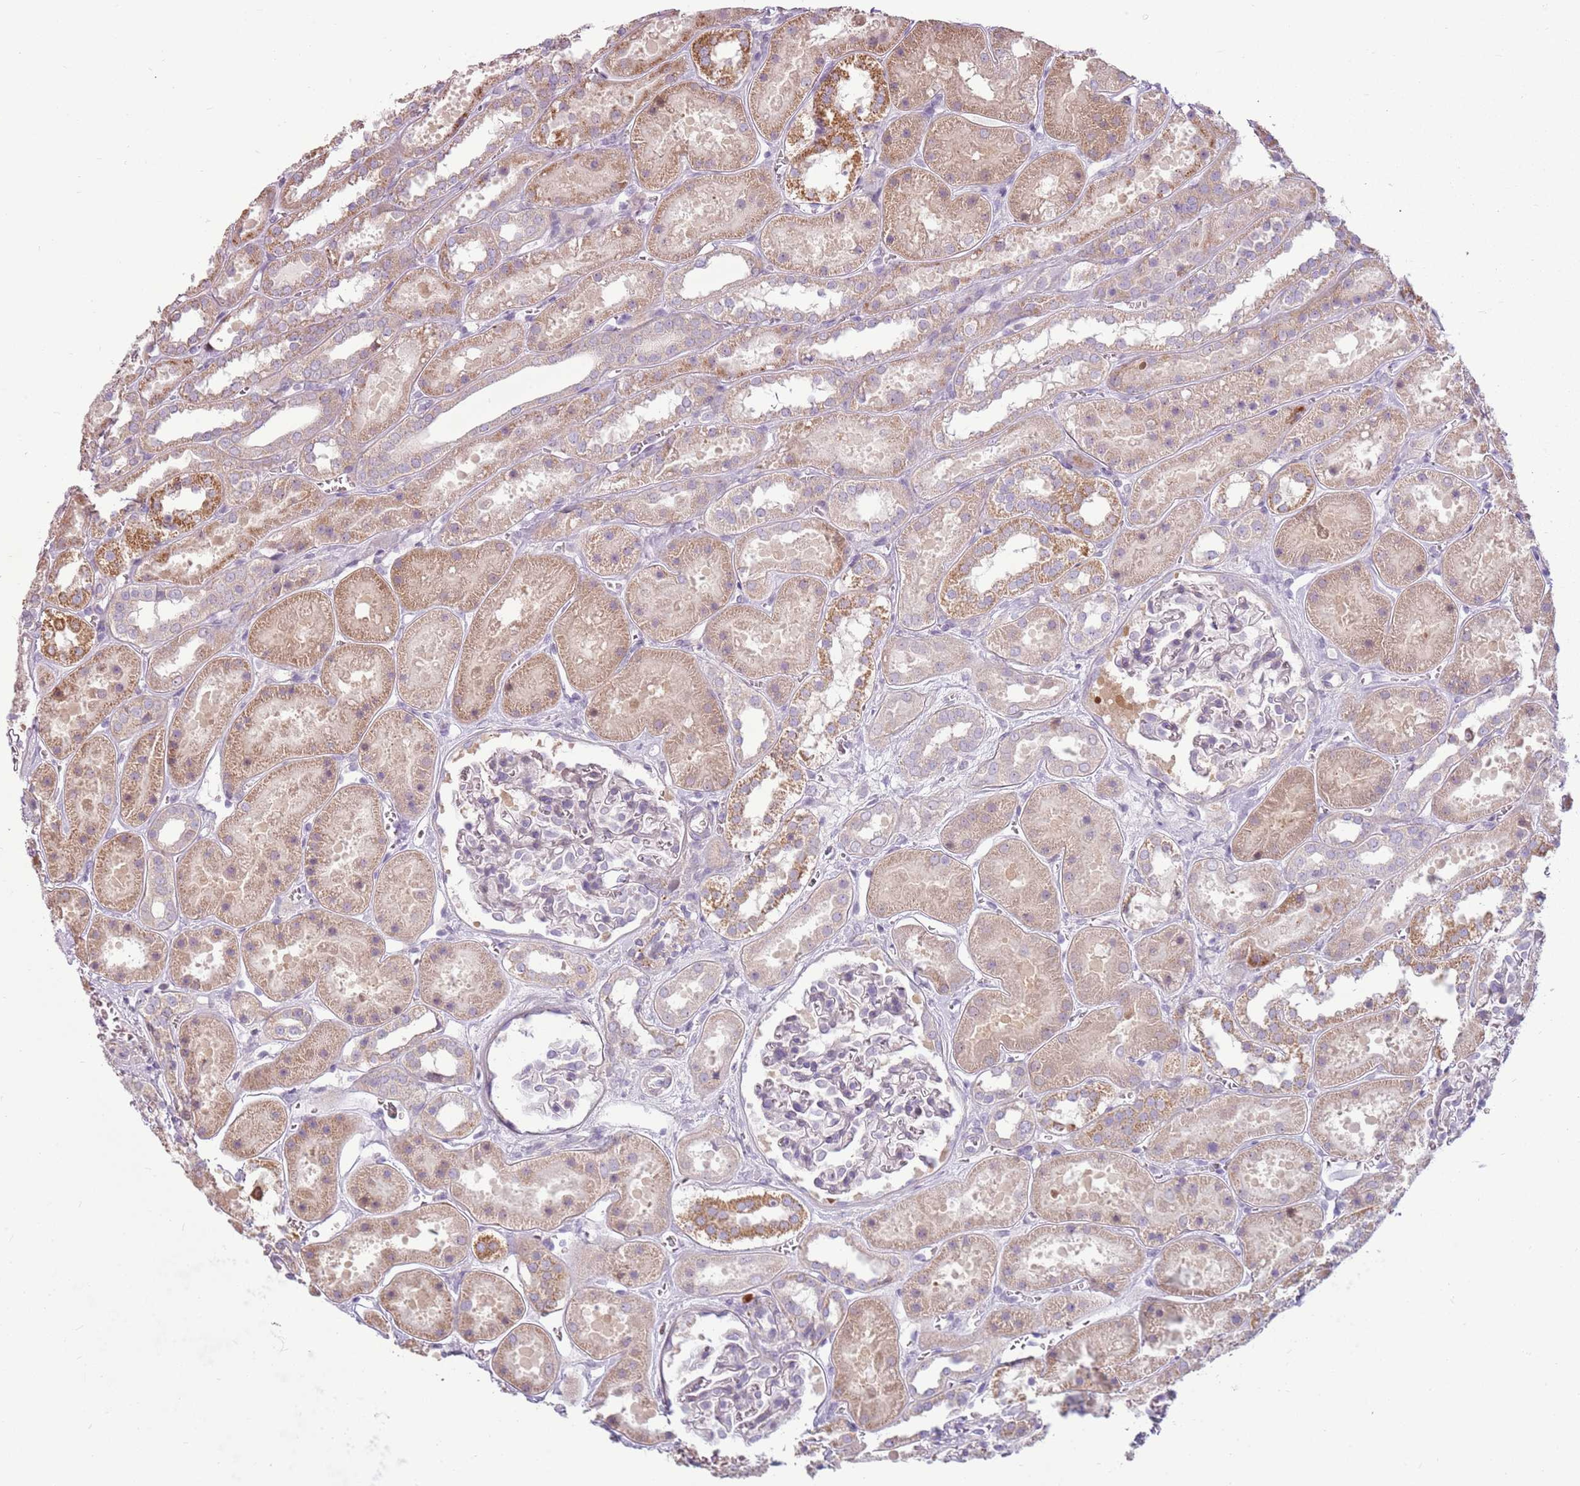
{"staining": {"intensity": "negative", "quantity": "none", "location": "none"}, "tissue": "kidney", "cell_type": "Cells in glomeruli", "image_type": "normal", "snomed": [{"axis": "morphology", "description": "Normal tissue, NOS"}, {"axis": "topography", "description": "Kidney"}], "caption": "This image is of unremarkable kidney stained with immunohistochemistry (IHC) to label a protein in brown with the nuclei are counter-stained blue. There is no positivity in cells in glomeruli. The staining was performed using DAB (3,3'-diaminobenzidine) to visualize the protein expression in brown, while the nuclei were stained in blue with hematoxylin (Magnification: 20x).", "gene": "HSPA14", "patient": {"sex": "female", "age": 41}}